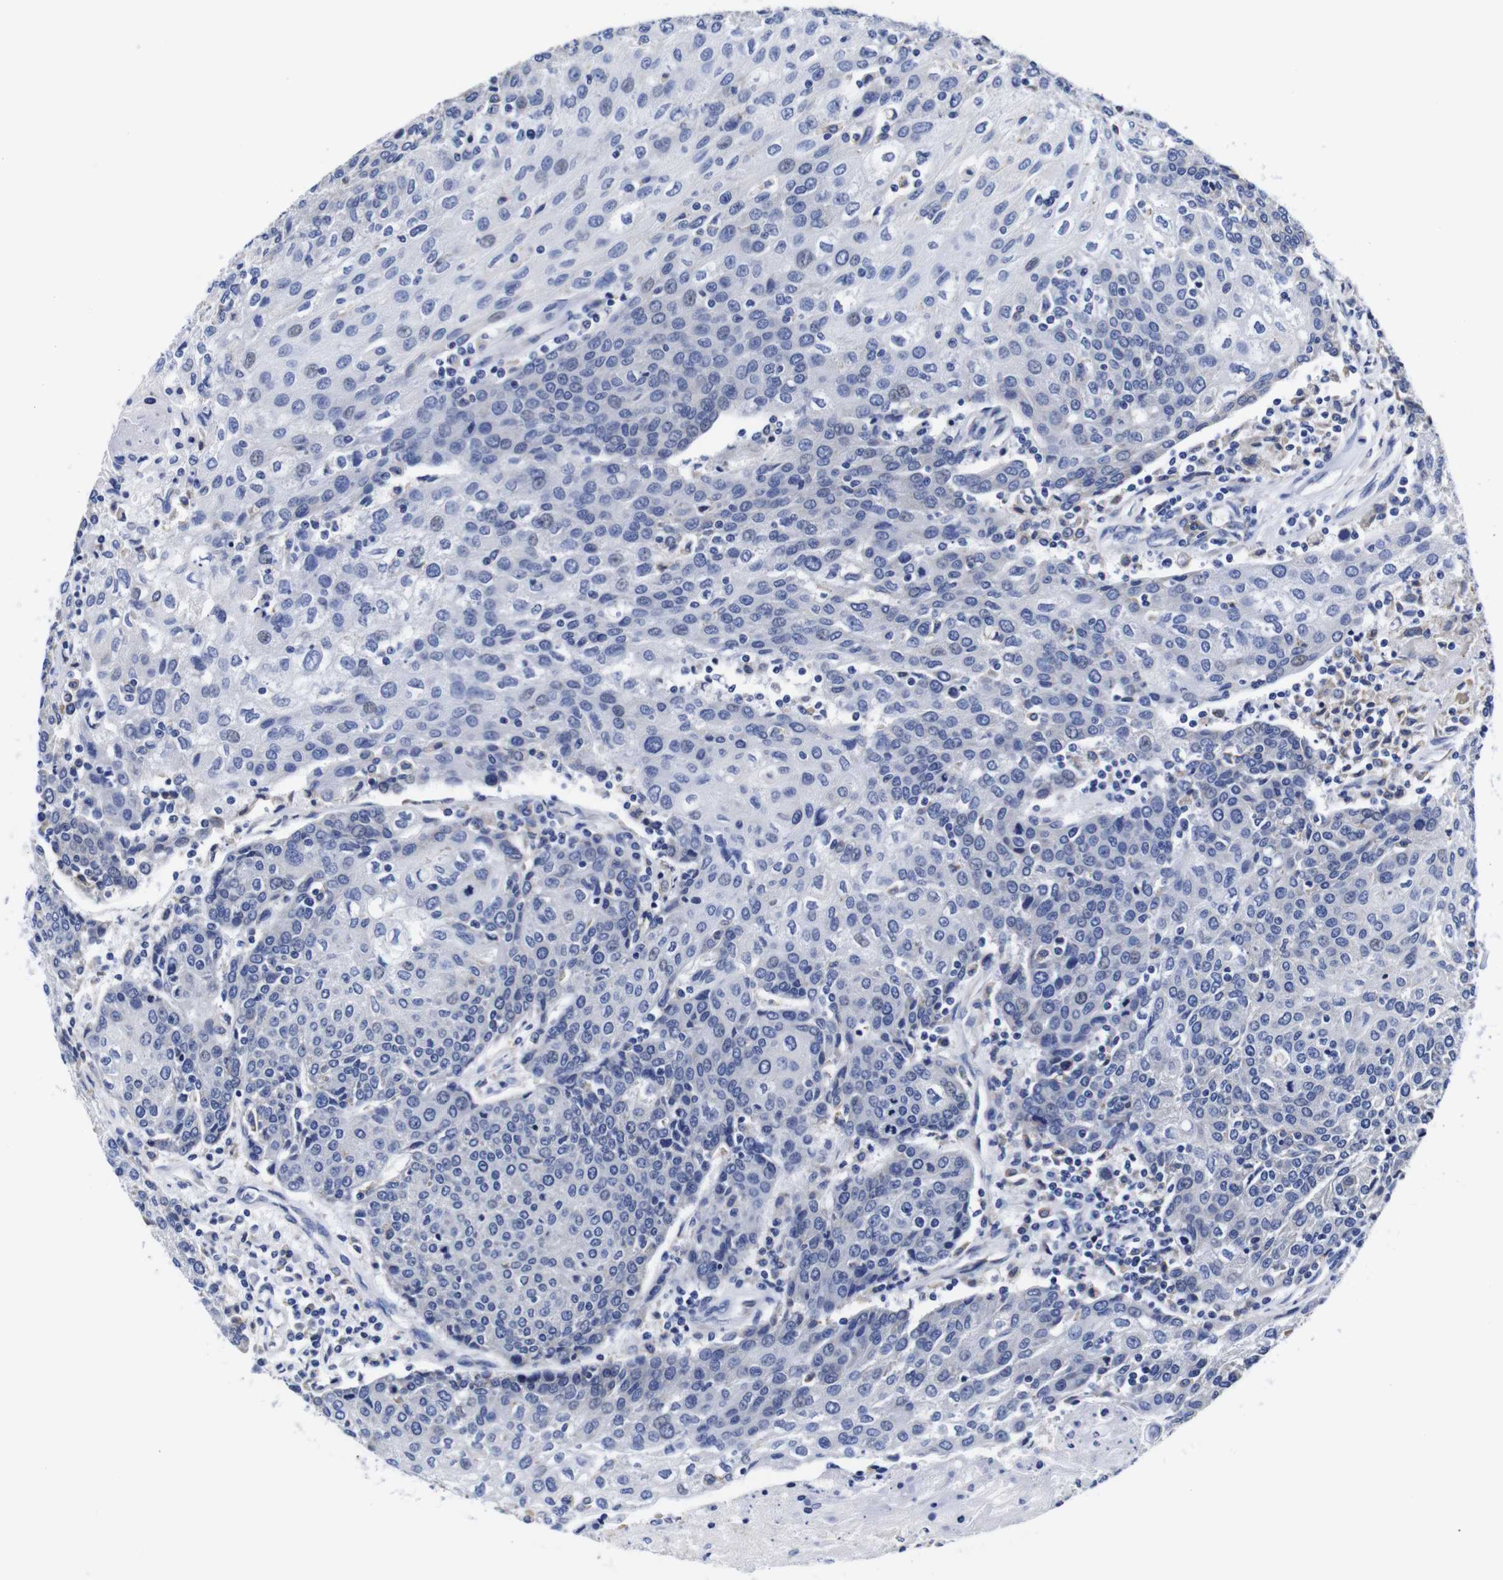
{"staining": {"intensity": "negative", "quantity": "none", "location": "none"}, "tissue": "urothelial cancer", "cell_type": "Tumor cells", "image_type": "cancer", "snomed": [{"axis": "morphology", "description": "Urothelial carcinoma, High grade"}, {"axis": "topography", "description": "Urinary bladder"}], "caption": "Protein analysis of urothelial cancer reveals no significant staining in tumor cells.", "gene": "CLEC4G", "patient": {"sex": "female", "age": 85}}